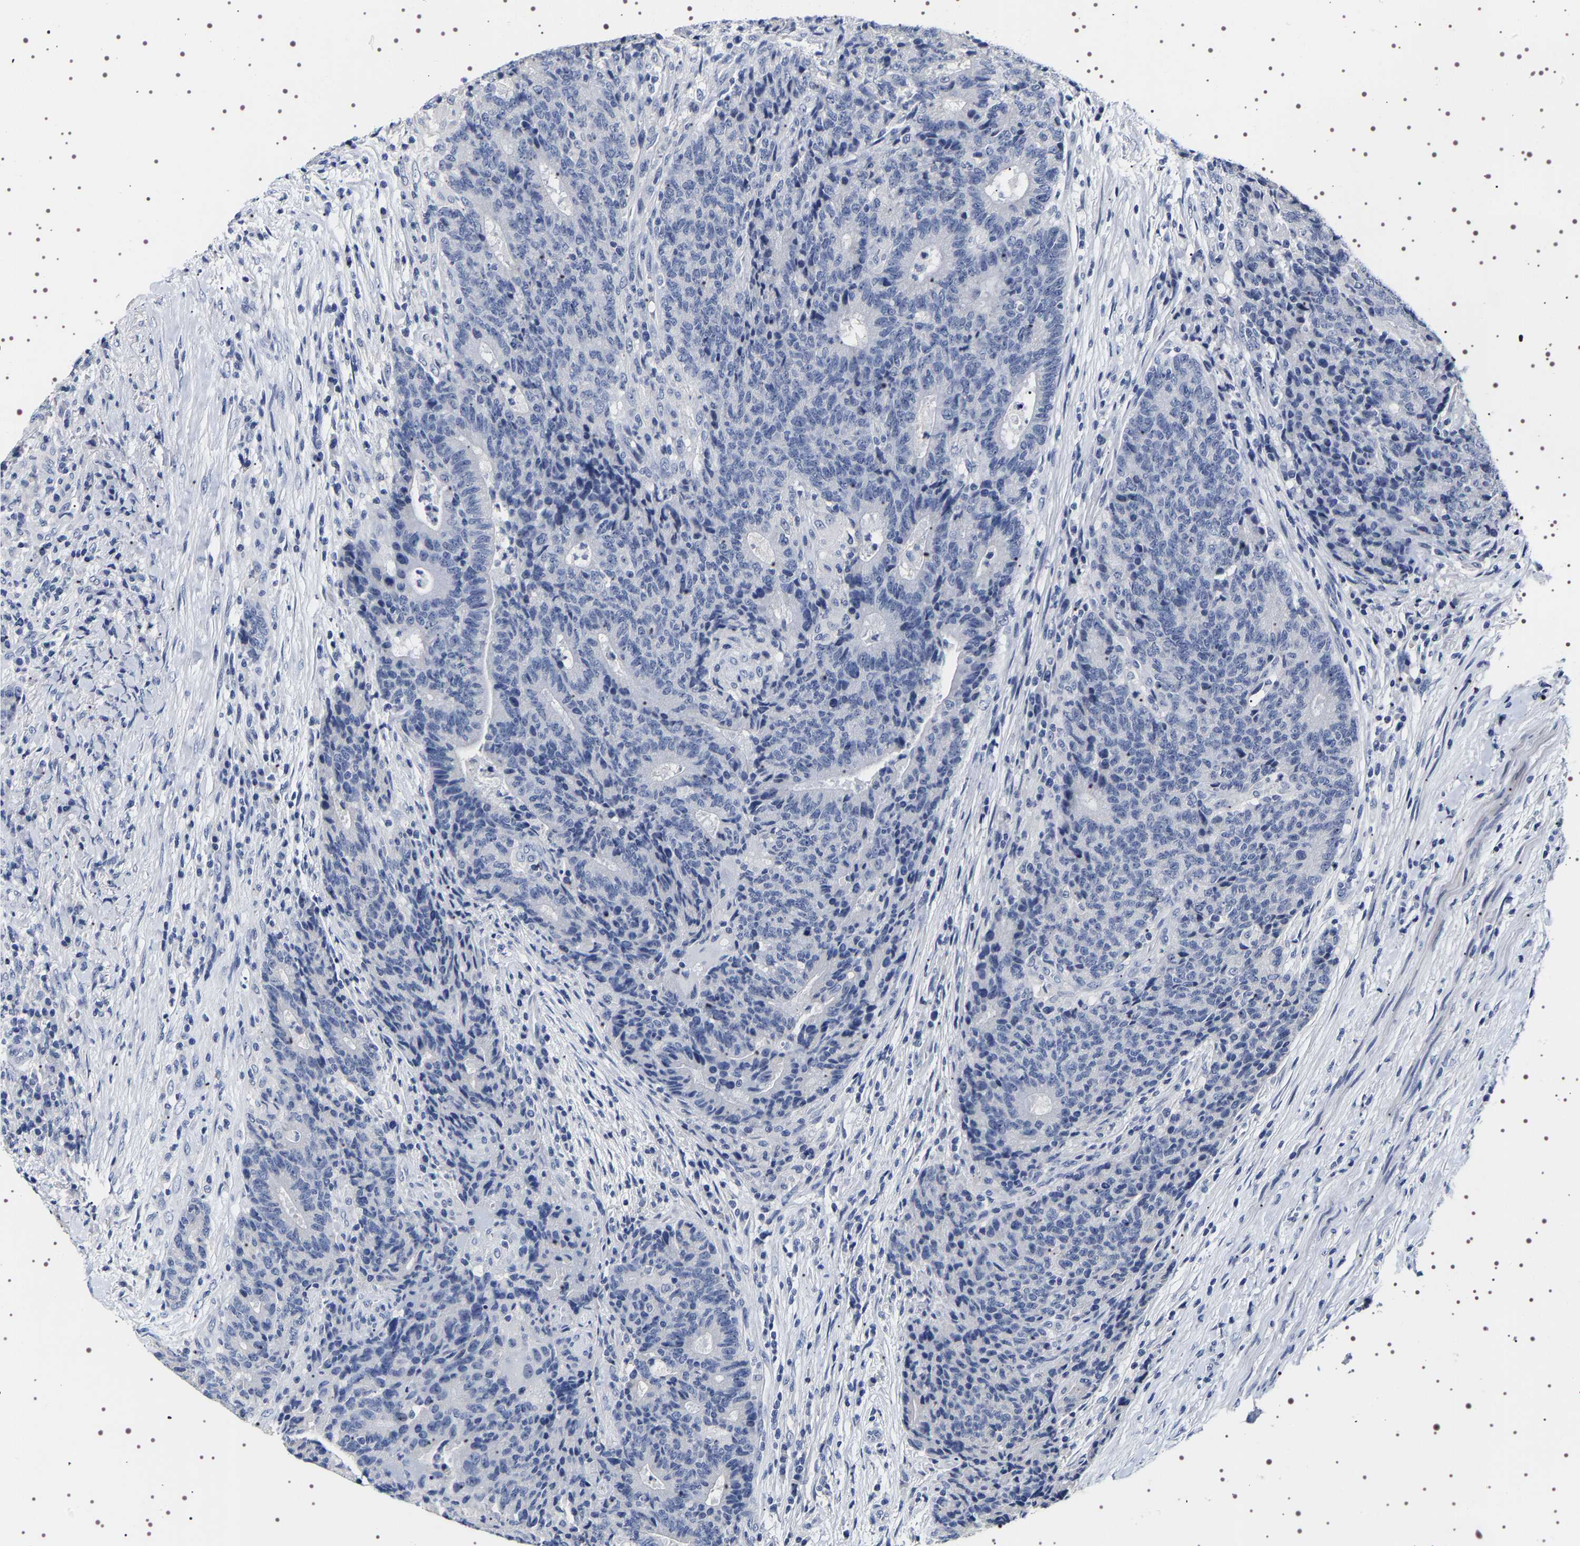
{"staining": {"intensity": "negative", "quantity": "none", "location": "none"}, "tissue": "colorectal cancer", "cell_type": "Tumor cells", "image_type": "cancer", "snomed": [{"axis": "morphology", "description": "Normal tissue, NOS"}, {"axis": "morphology", "description": "Adenocarcinoma, NOS"}, {"axis": "topography", "description": "Colon"}], "caption": "High magnification brightfield microscopy of adenocarcinoma (colorectal) stained with DAB (brown) and counterstained with hematoxylin (blue): tumor cells show no significant positivity.", "gene": "UBQLN3", "patient": {"sex": "female", "age": 75}}